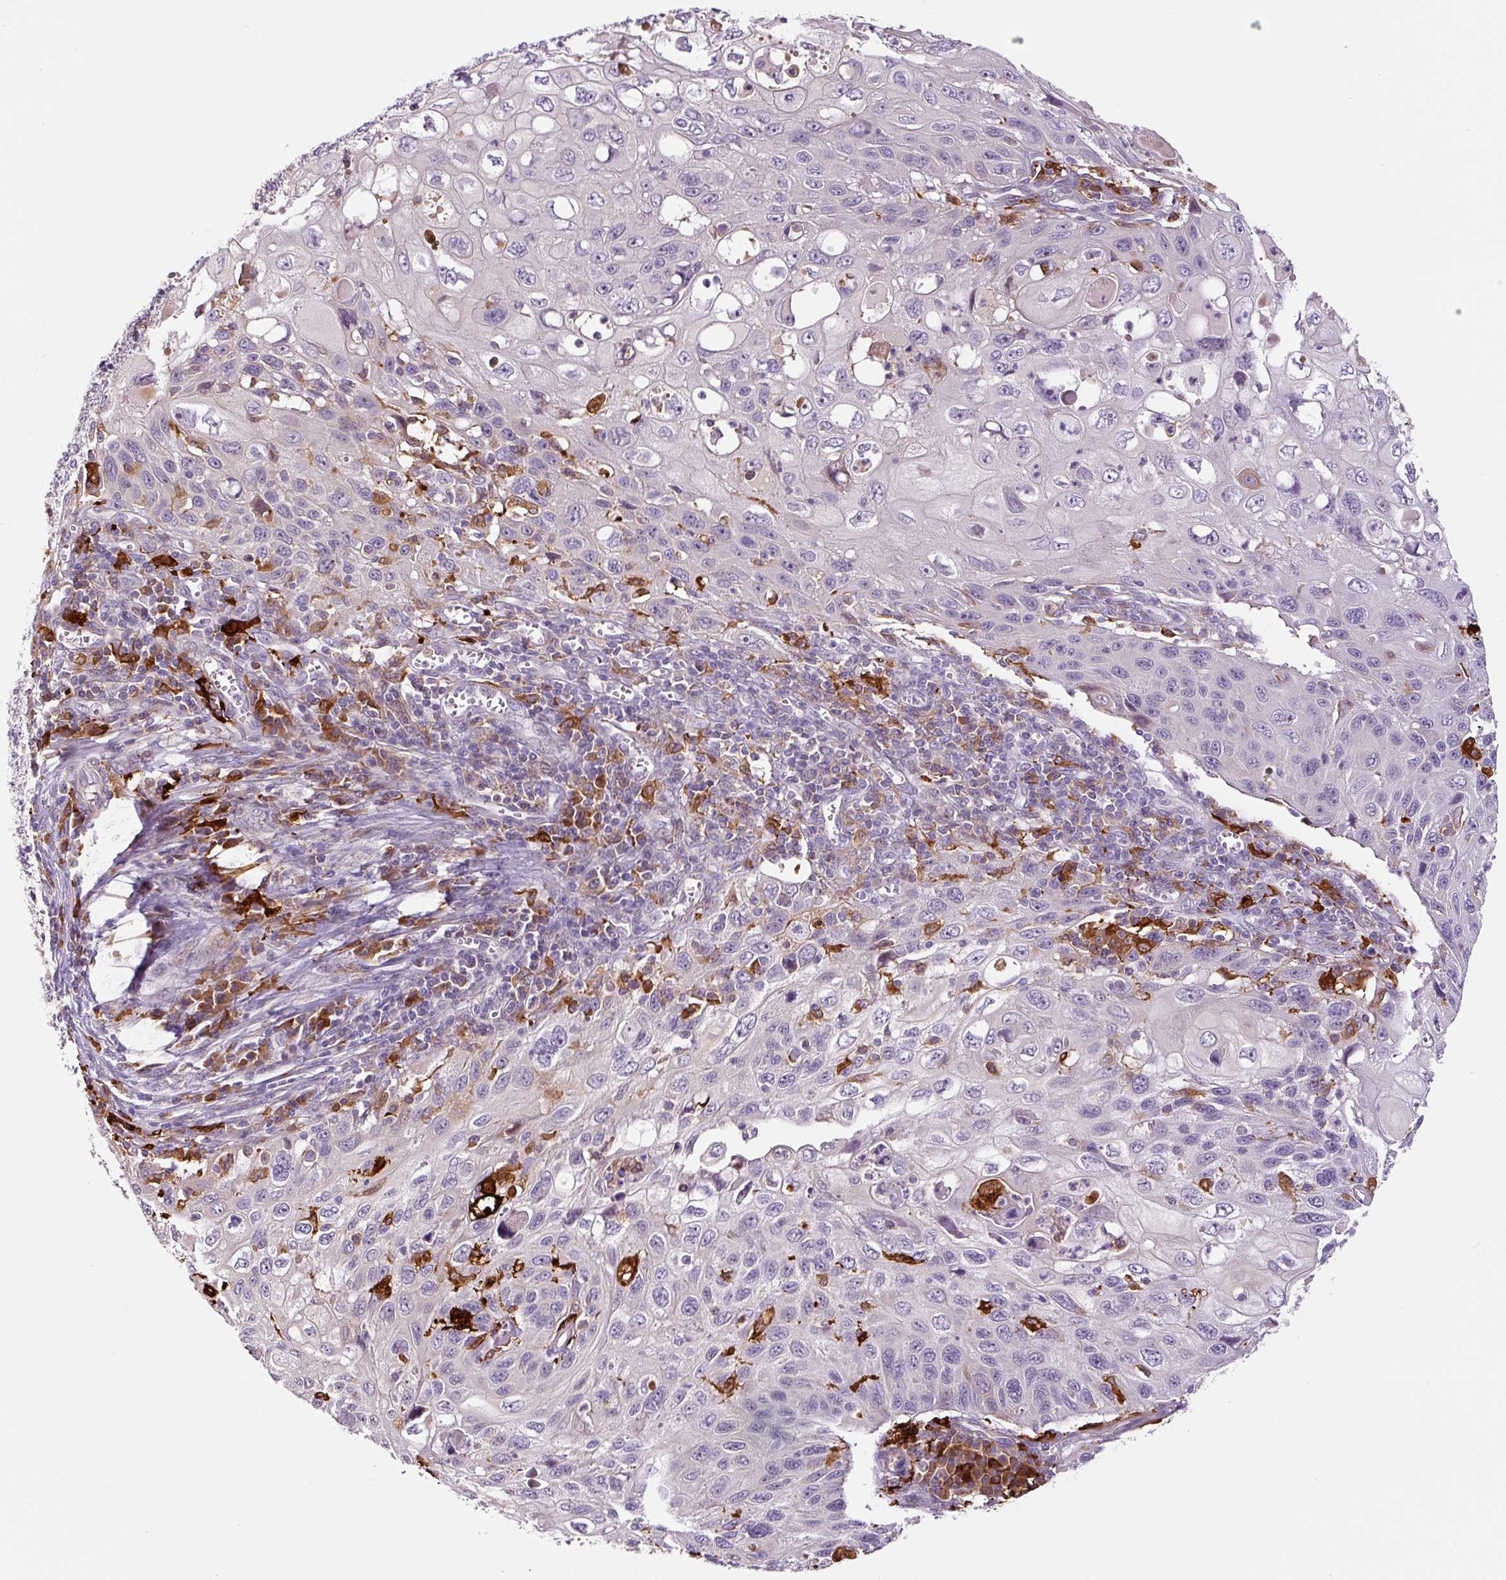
{"staining": {"intensity": "moderate", "quantity": "<25%", "location": "cytoplasmic/membranous"}, "tissue": "cervical cancer", "cell_type": "Tumor cells", "image_type": "cancer", "snomed": [{"axis": "morphology", "description": "Squamous cell carcinoma, NOS"}, {"axis": "topography", "description": "Cervix"}], "caption": "There is low levels of moderate cytoplasmic/membranous positivity in tumor cells of squamous cell carcinoma (cervical), as demonstrated by immunohistochemical staining (brown color).", "gene": "FUT10", "patient": {"sex": "female", "age": 70}}